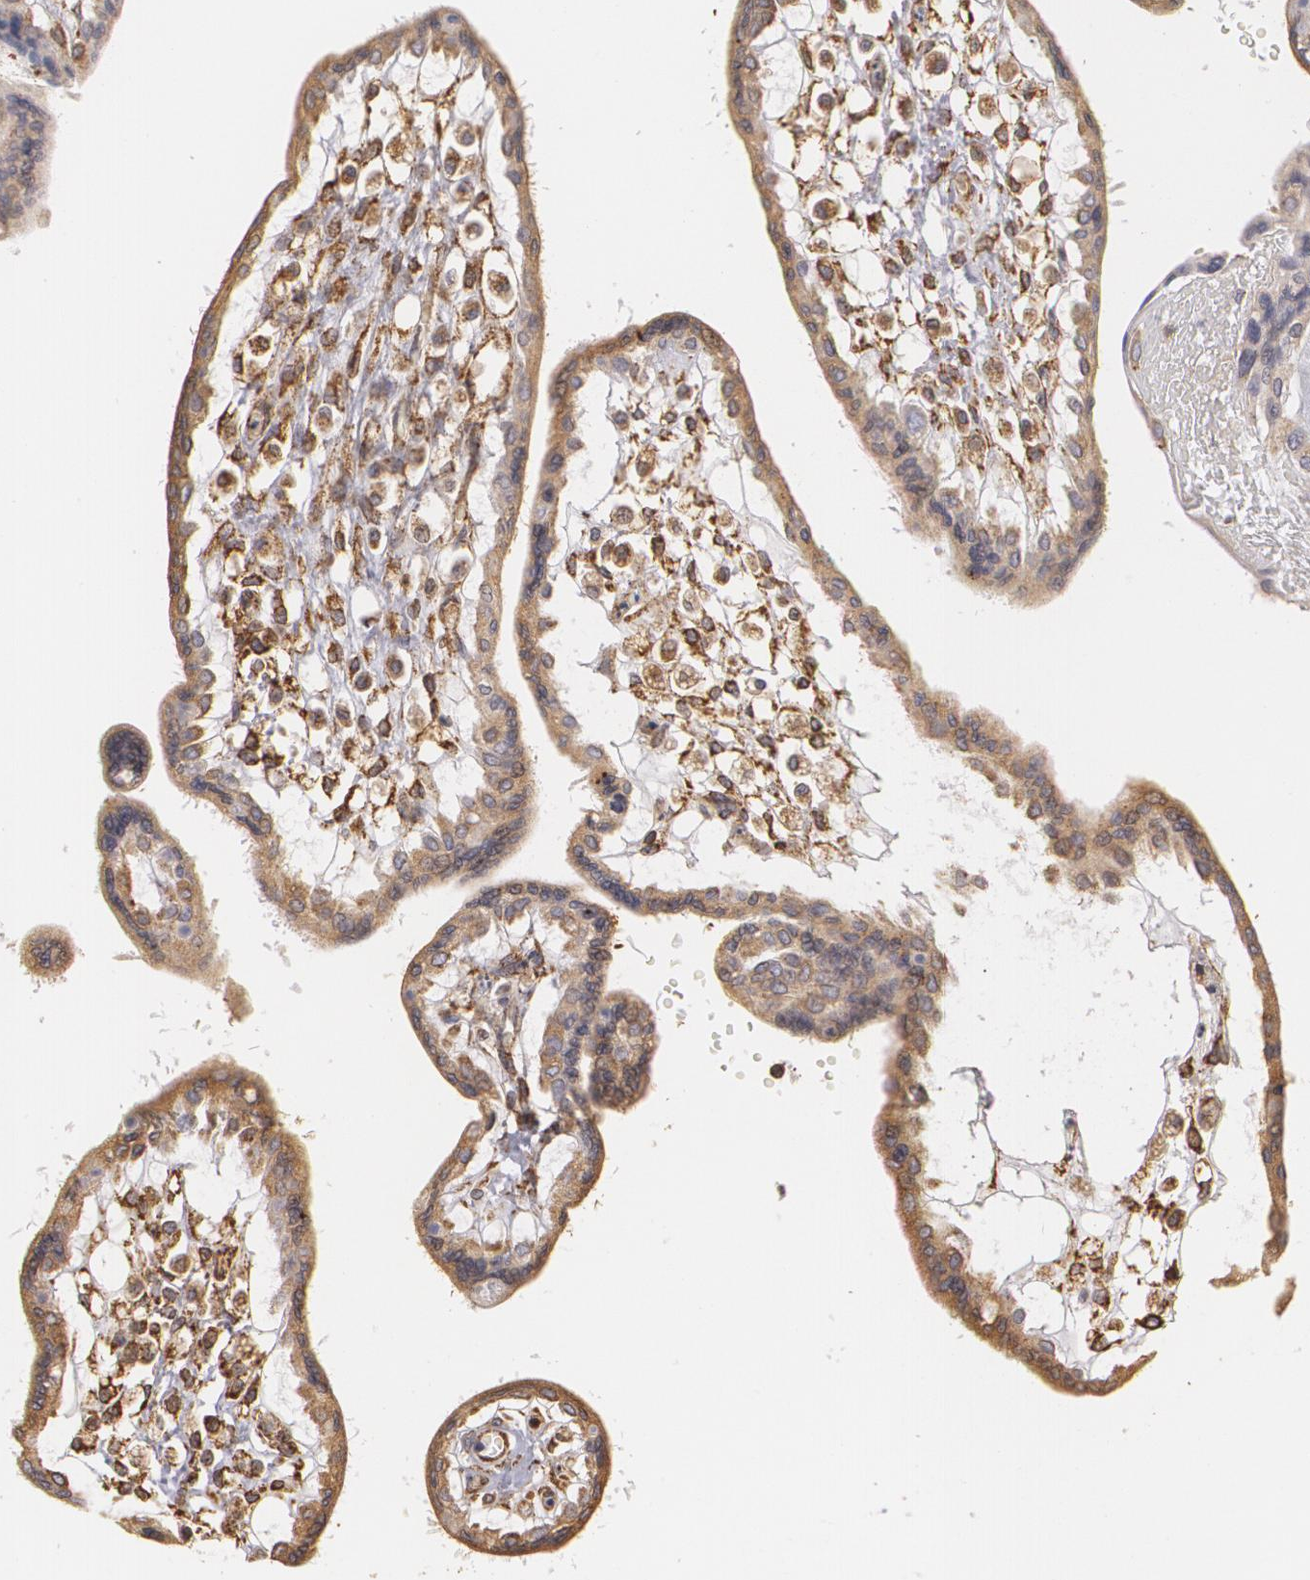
{"staining": {"intensity": "weak", "quantity": "25%-75%", "location": "cytoplasmic/membranous"}, "tissue": "placenta", "cell_type": "Decidual cells", "image_type": "normal", "snomed": [{"axis": "morphology", "description": "Normal tissue, NOS"}, {"axis": "topography", "description": "Placenta"}], "caption": "Weak cytoplasmic/membranous protein staining is appreciated in approximately 25%-75% of decidual cells in placenta. (DAB IHC with brightfield microscopy, high magnification).", "gene": "CYB5R3", "patient": {"sex": "female", "age": 31}}